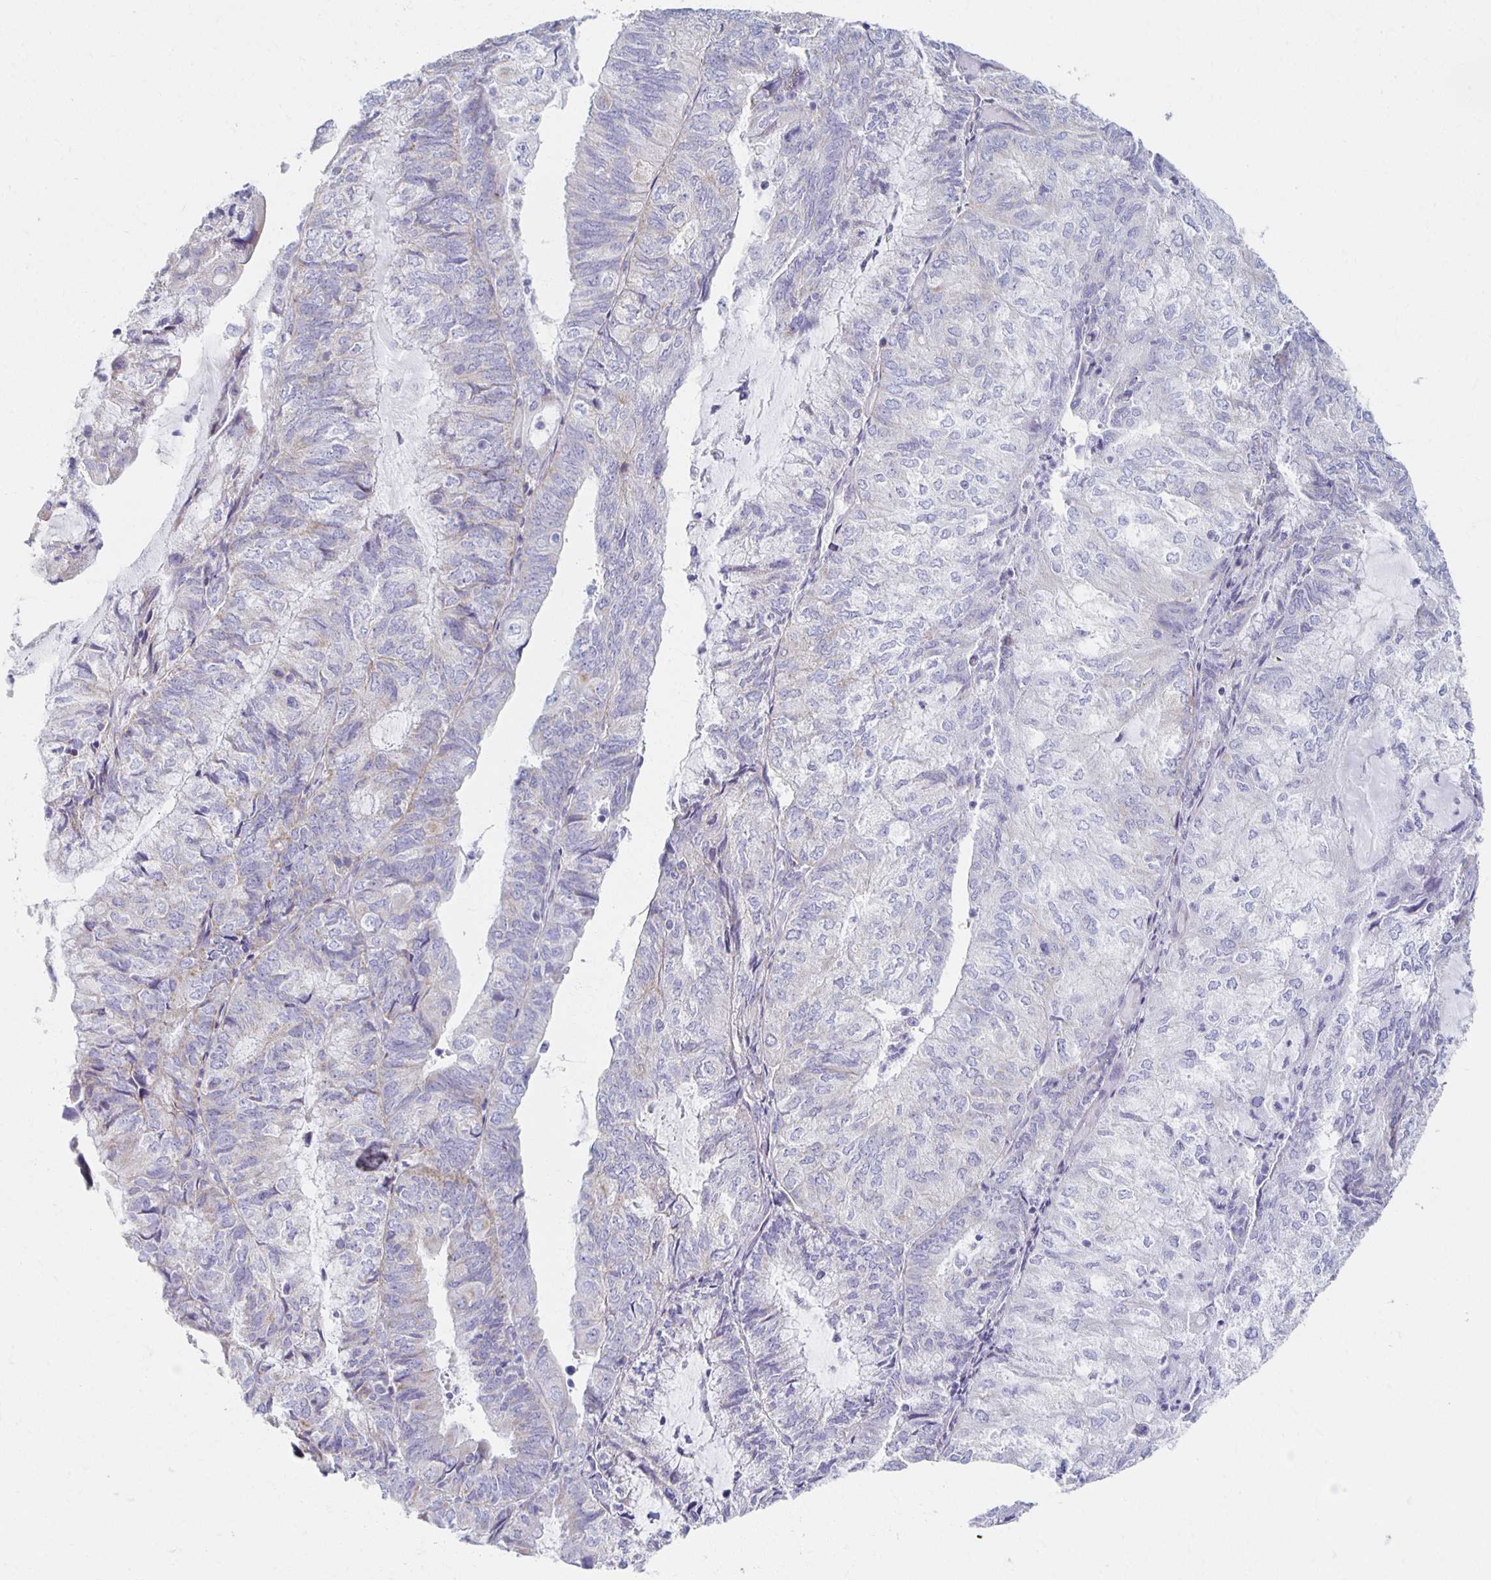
{"staining": {"intensity": "negative", "quantity": "none", "location": "none"}, "tissue": "endometrial cancer", "cell_type": "Tumor cells", "image_type": "cancer", "snomed": [{"axis": "morphology", "description": "Adenocarcinoma, NOS"}, {"axis": "topography", "description": "Endometrium"}], "caption": "This is an immunohistochemistry photomicrograph of adenocarcinoma (endometrial). There is no expression in tumor cells.", "gene": "TEX44", "patient": {"sex": "female", "age": 81}}